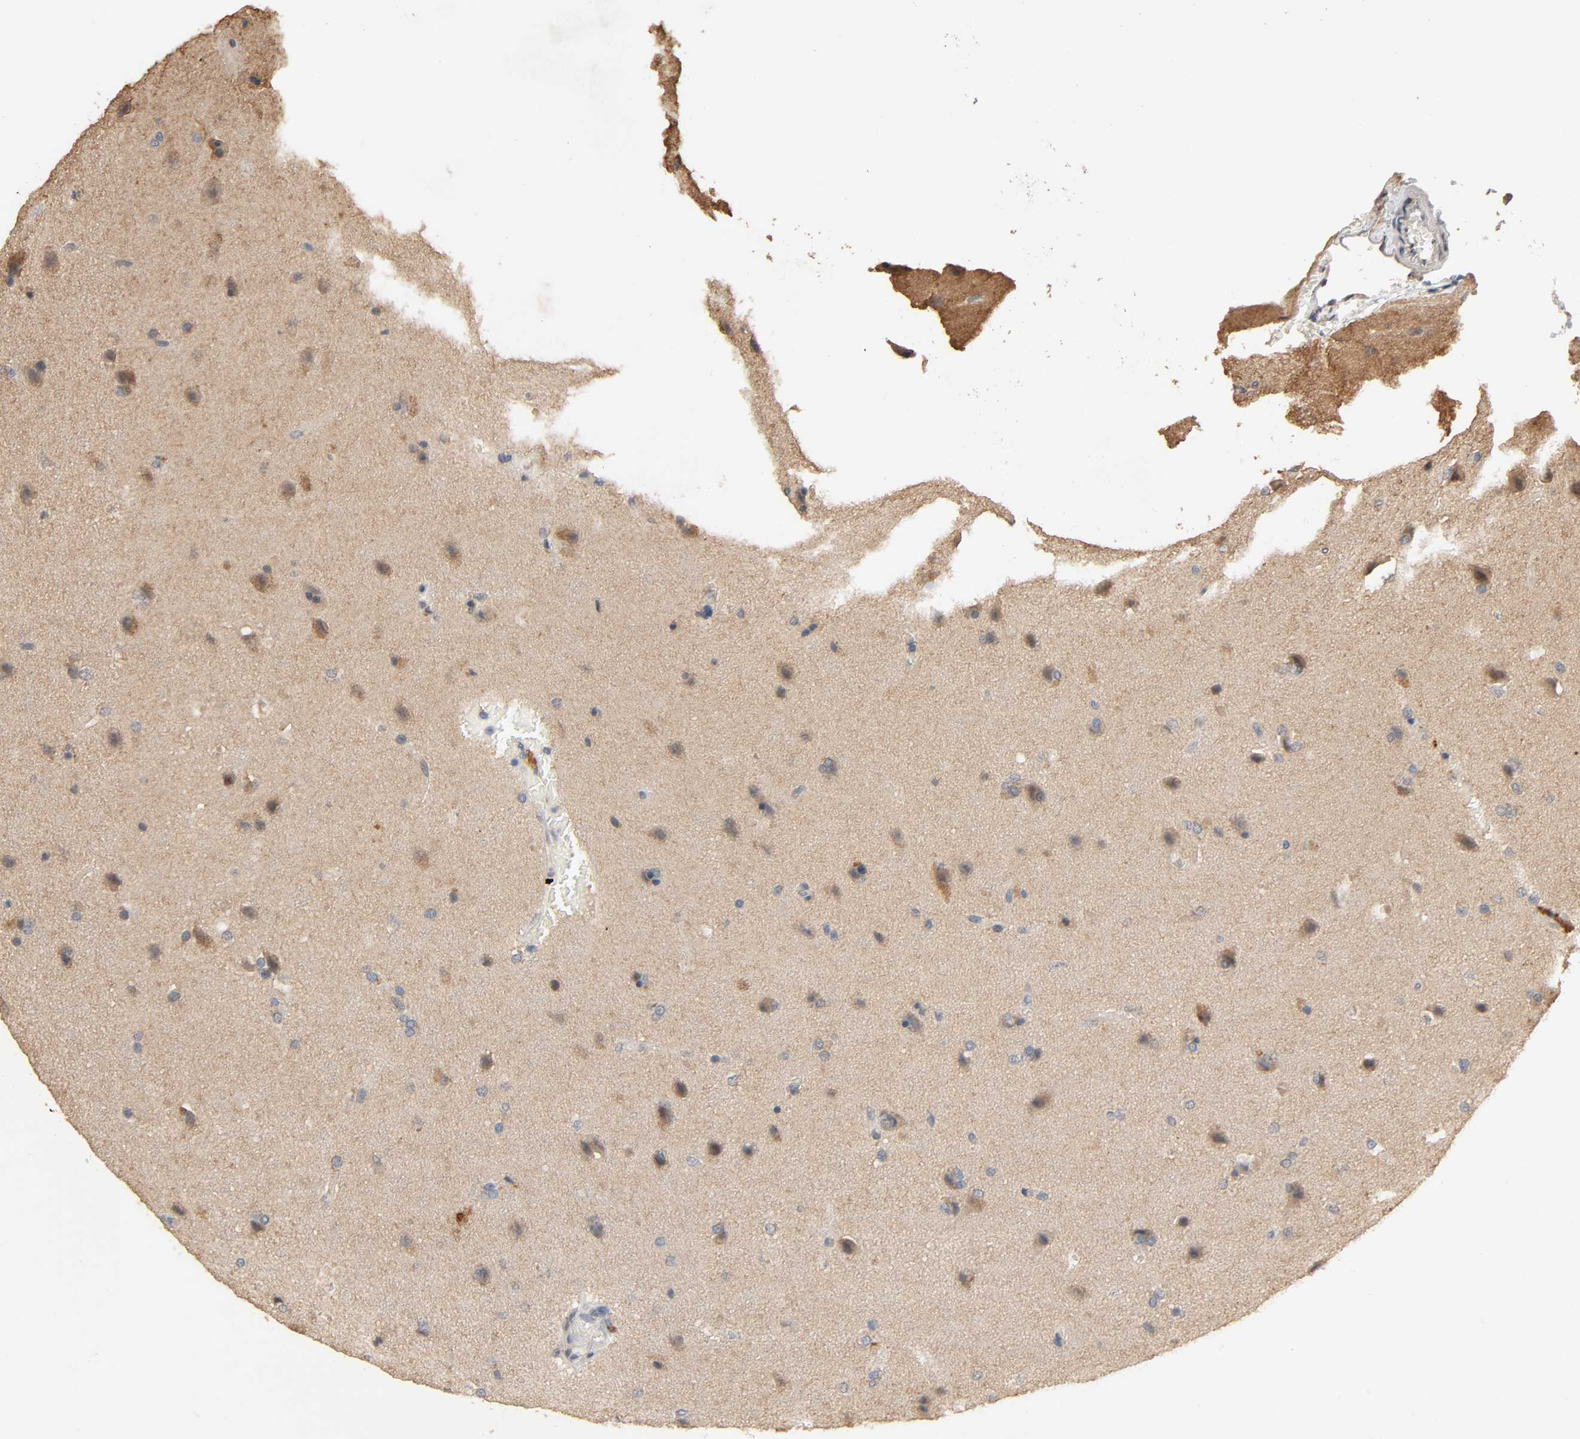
{"staining": {"intensity": "moderate", "quantity": "25%-75%", "location": "cytoplasmic/membranous"}, "tissue": "glioma", "cell_type": "Tumor cells", "image_type": "cancer", "snomed": [{"axis": "morphology", "description": "Glioma, malignant, Low grade"}, {"axis": "topography", "description": "Cerebral cortex"}], "caption": "DAB (3,3'-diaminobenzidine) immunohistochemical staining of glioma shows moderate cytoplasmic/membranous protein expression in approximately 25%-75% of tumor cells. The staining was performed using DAB (3,3'-diaminobenzidine) to visualize the protein expression in brown, while the nuclei were stained in blue with hematoxylin (Magnification: 20x).", "gene": "MAGEA8", "patient": {"sex": "female", "age": 47}}